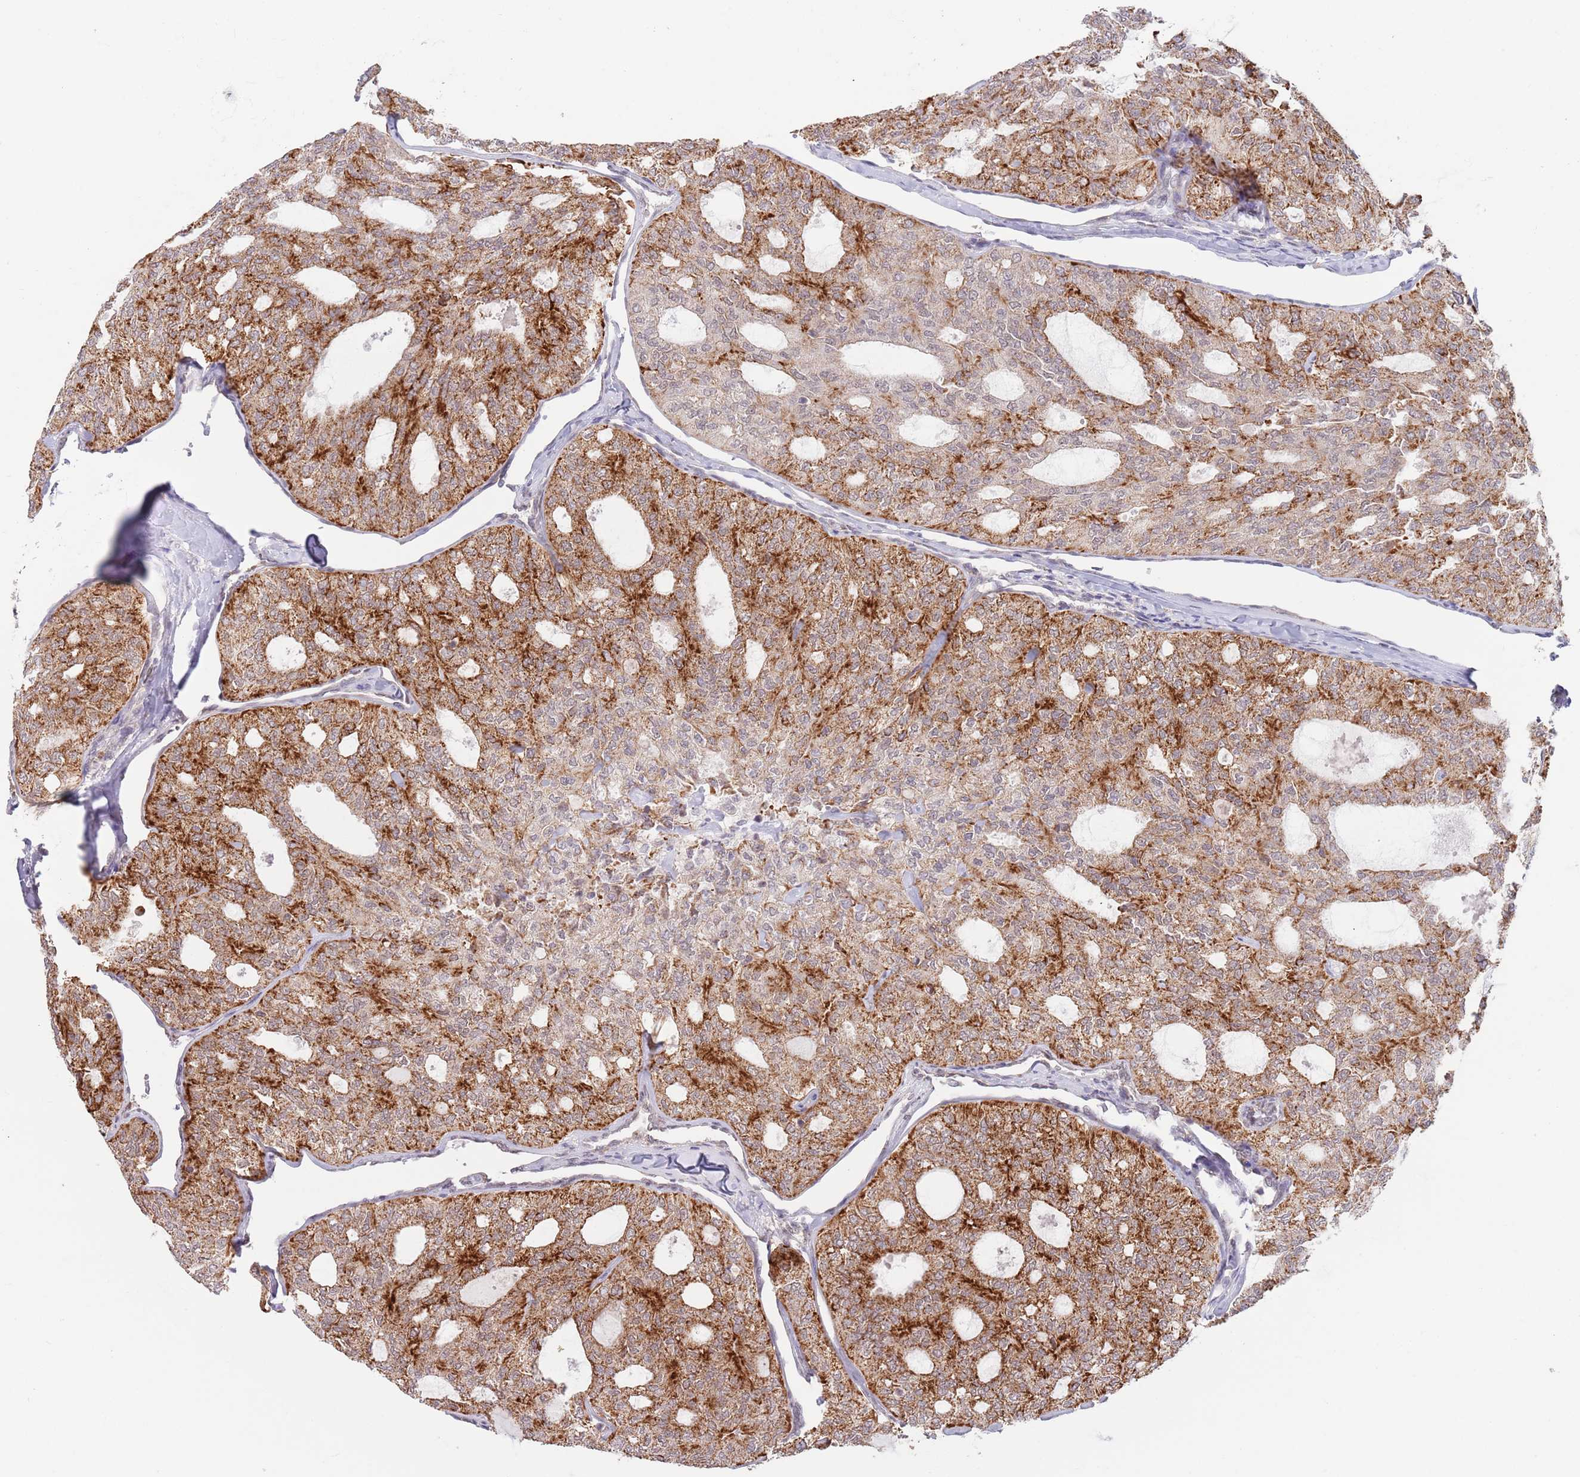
{"staining": {"intensity": "strong", "quantity": ">75%", "location": "cytoplasmic/membranous"}, "tissue": "thyroid cancer", "cell_type": "Tumor cells", "image_type": "cancer", "snomed": [{"axis": "morphology", "description": "Follicular adenoma carcinoma, NOS"}, {"axis": "topography", "description": "Thyroid gland"}], "caption": "Protein expression by immunohistochemistry (IHC) exhibits strong cytoplasmic/membranous expression in approximately >75% of tumor cells in thyroid cancer.", "gene": "UQCC3", "patient": {"sex": "male", "age": 75}}